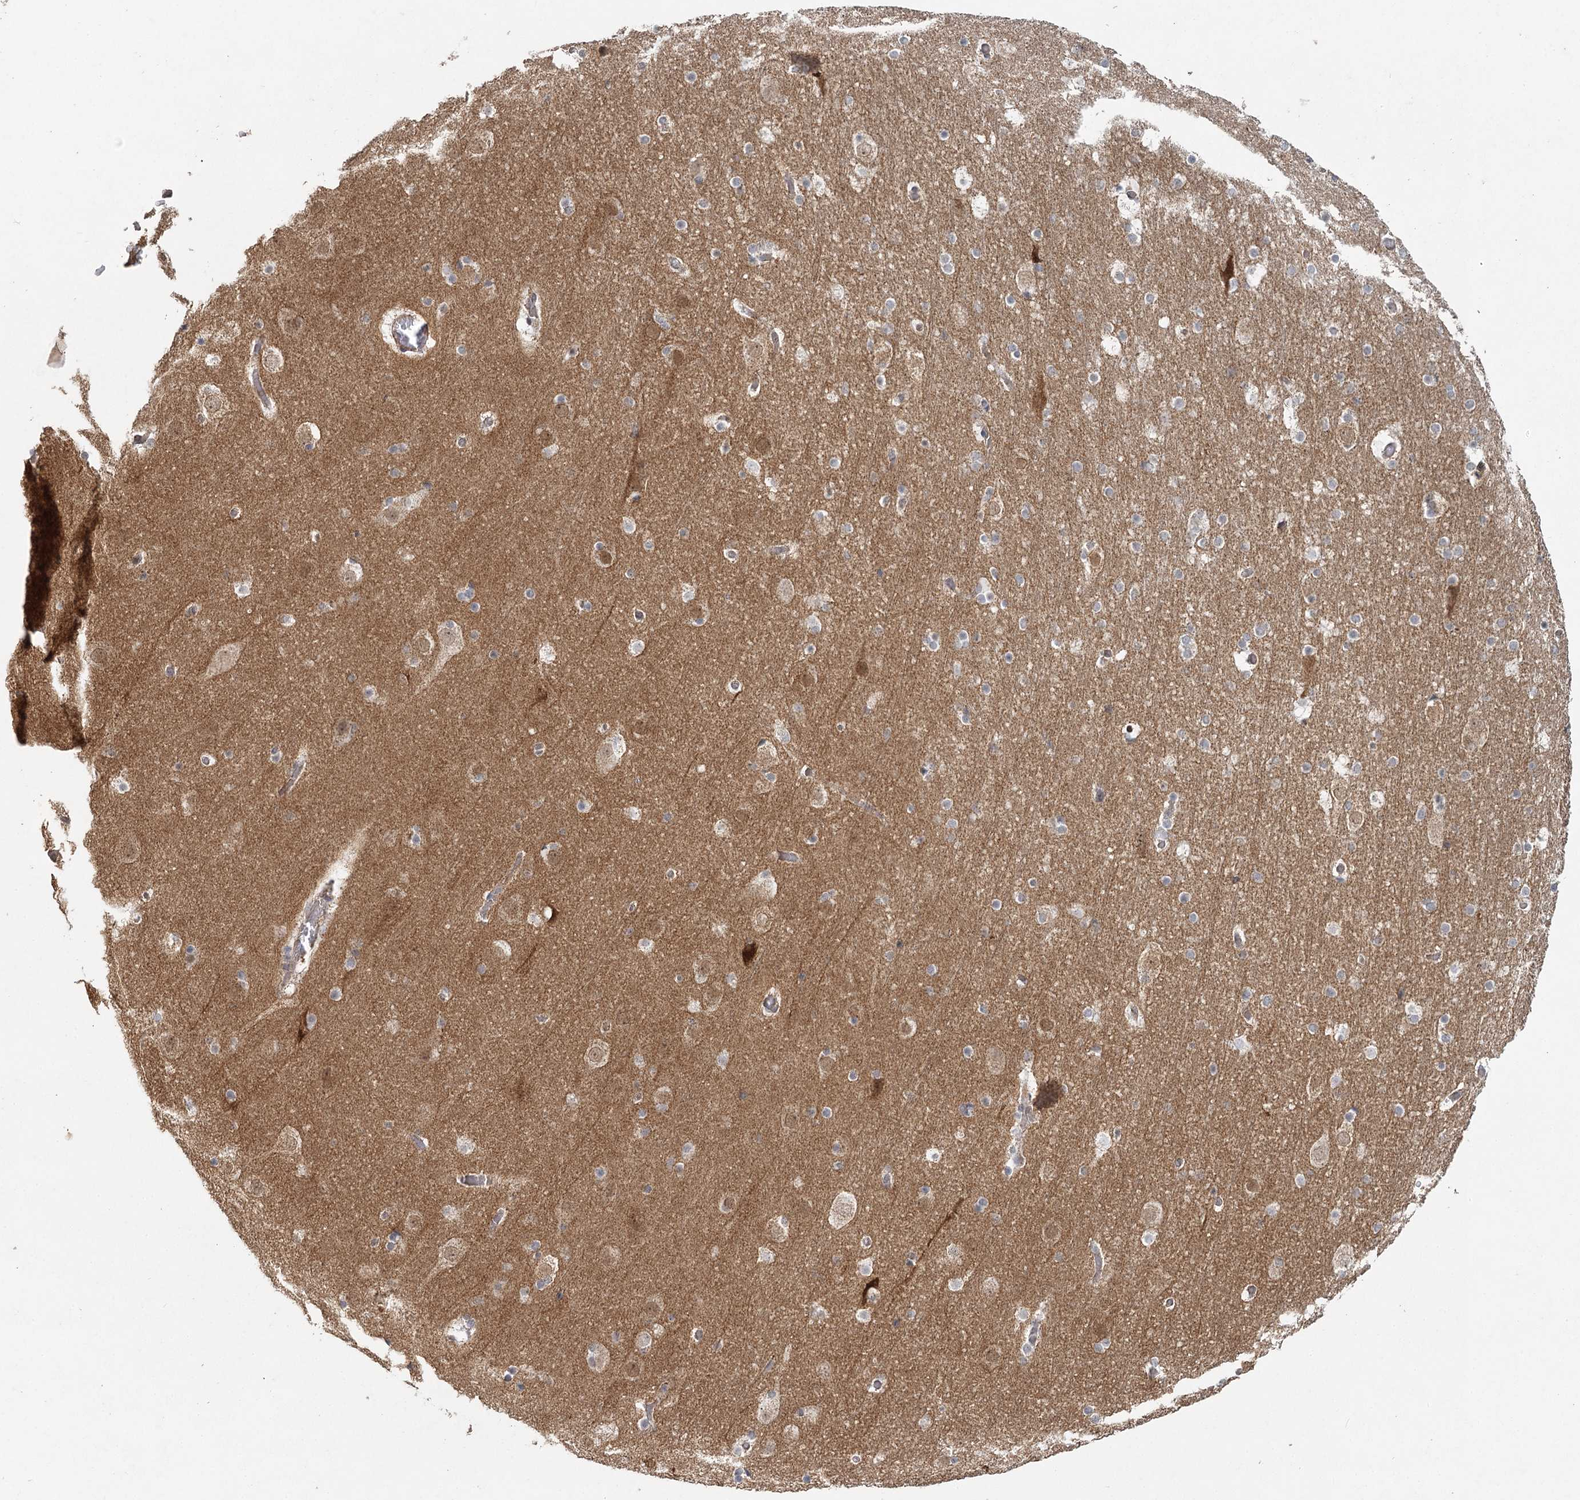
{"staining": {"intensity": "negative", "quantity": "none", "location": "none"}, "tissue": "cerebral cortex", "cell_type": "Endothelial cells", "image_type": "normal", "snomed": [{"axis": "morphology", "description": "Normal tissue, NOS"}, {"axis": "topography", "description": "Cerebral cortex"}], "caption": "Image shows no significant protein staining in endothelial cells of unremarkable cerebral cortex. (DAB (3,3'-diaminobenzidine) immunohistochemistry, high magnification).", "gene": "LACTB", "patient": {"sex": "male", "age": 57}}